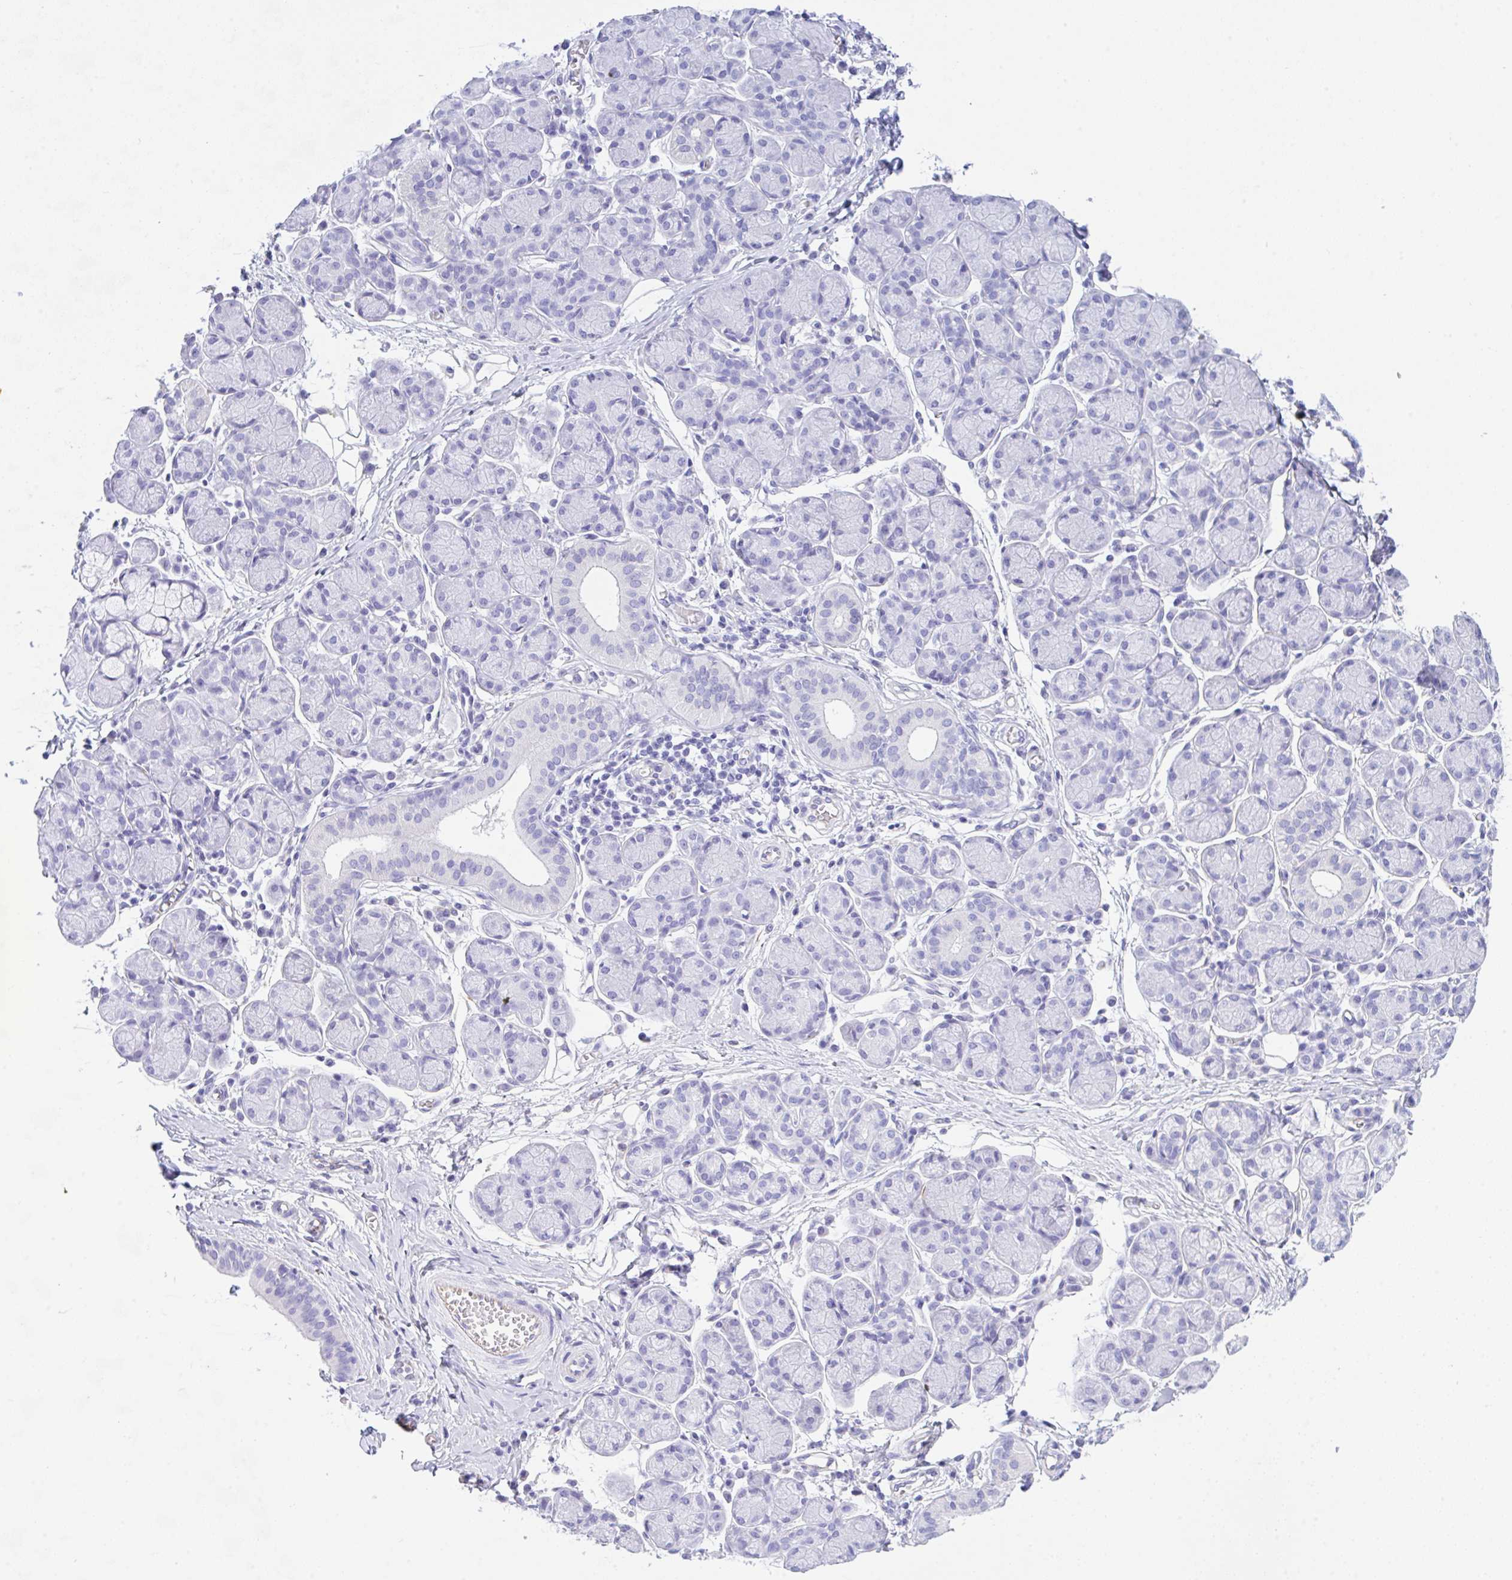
{"staining": {"intensity": "negative", "quantity": "none", "location": "none"}, "tissue": "salivary gland", "cell_type": "Glandular cells", "image_type": "normal", "snomed": [{"axis": "morphology", "description": "Normal tissue, NOS"}, {"axis": "morphology", "description": "Inflammation, NOS"}, {"axis": "topography", "description": "Lymph node"}, {"axis": "topography", "description": "Salivary gland"}], "caption": "Immunohistochemistry (IHC) histopathology image of unremarkable human salivary gland stained for a protein (brown), which displays no staining in glandular cells. (Stains: DAB immunohistochemistry with hematoxylin counter stain, Microscopy: brightfield microscopy at high magnification).", "gene": "NDUFAF8", "patient": {"sex": "male", "age": 3}}